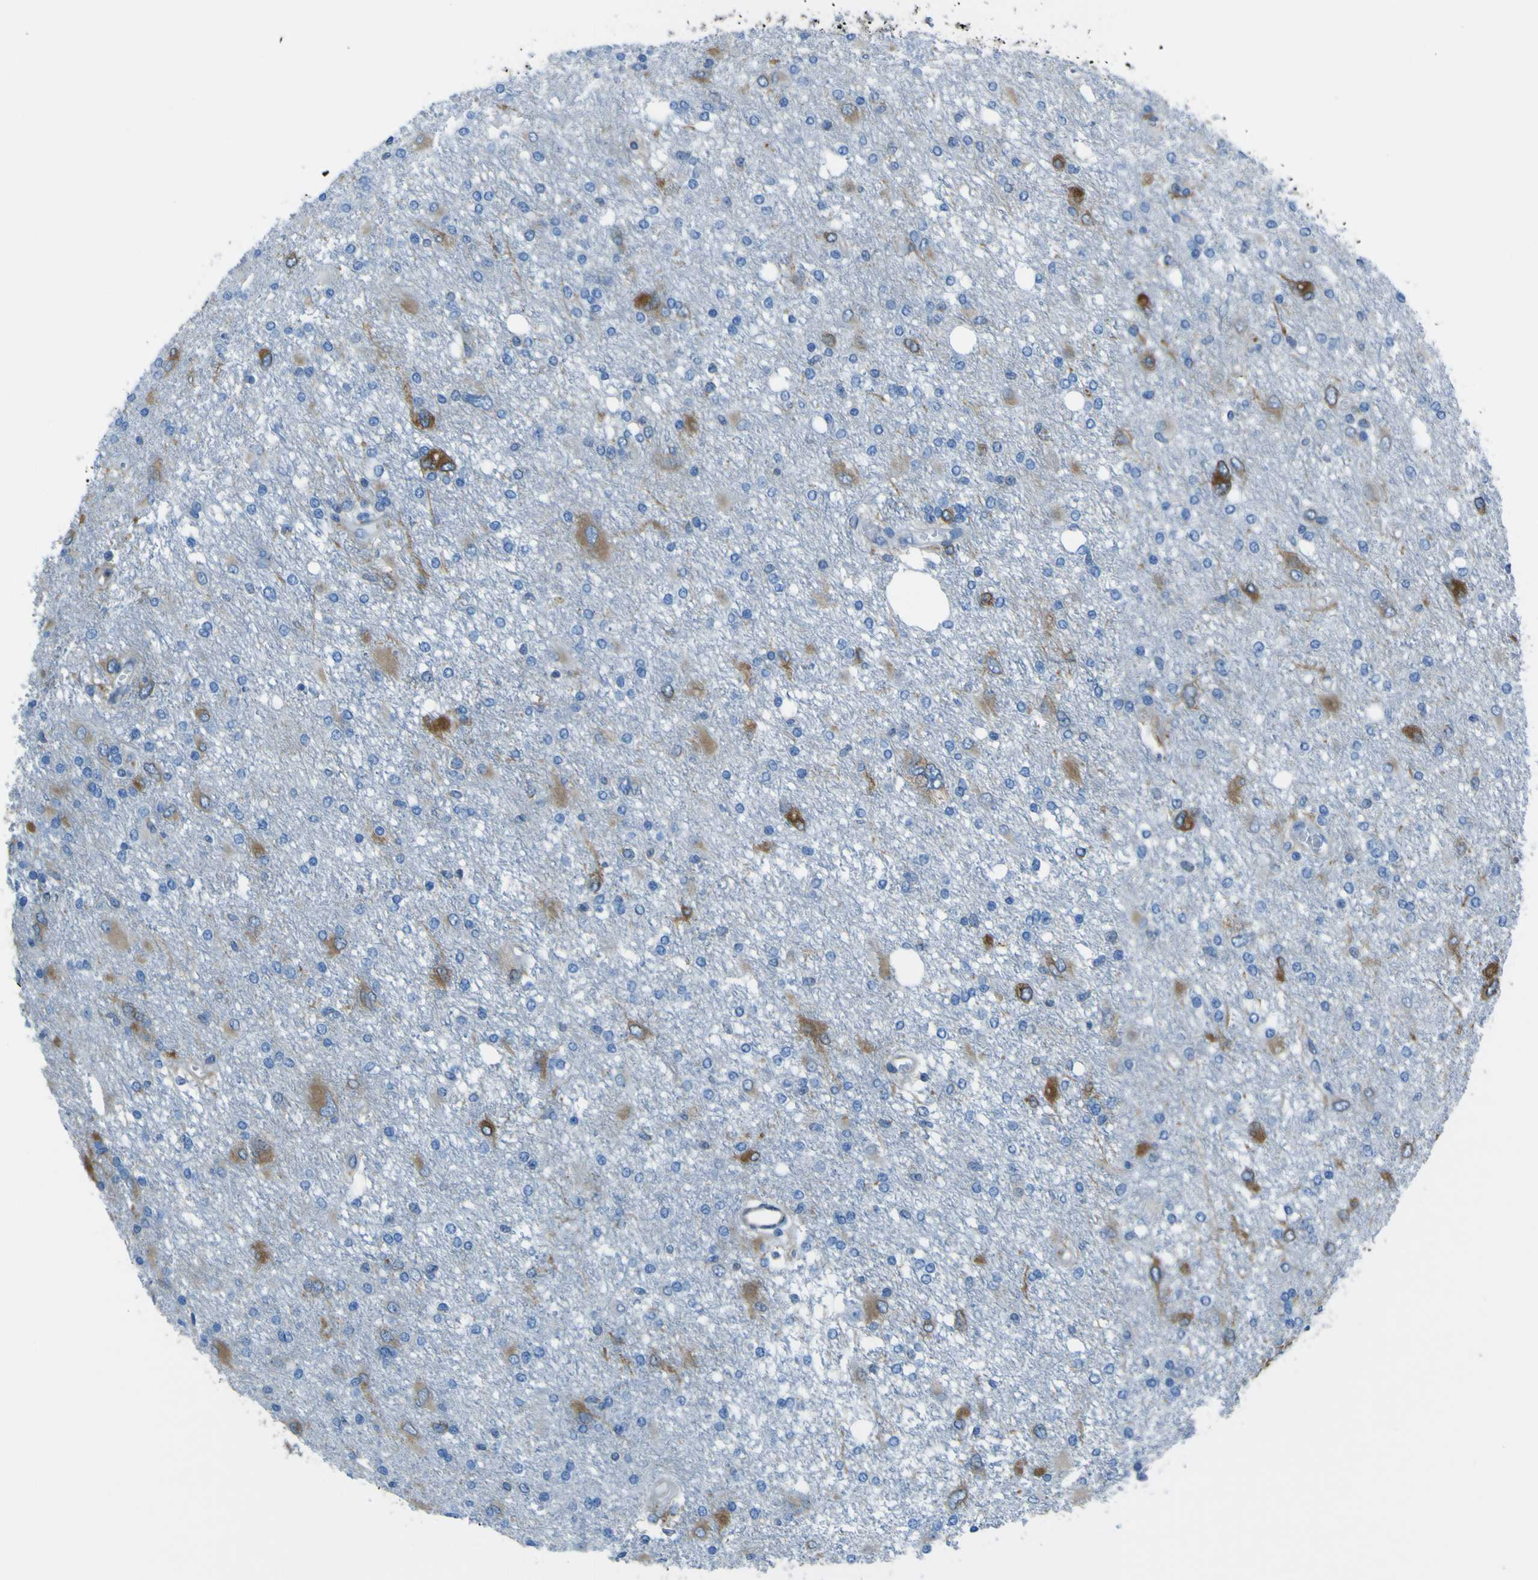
{"staining": {"intensity": "moderate", "quantity": "<25%", "location": "cytoplasmic/membranous"}, "tissue": "glioma", "cell_type": "Tumor cells", "image_type": "cancer", "snomed": [{"axis": "morphology", "description": "Glioma, malignant, High grade"}, {"axis": "topography", "description": "Brain"}], "caption": "A photomicrograph of human glioma stained for a protein displays moderate cytoplasmic/membranous brown staining in tumor cells.", "gene": "STIM1", "patient": {"sex": "female", "age": 59}}